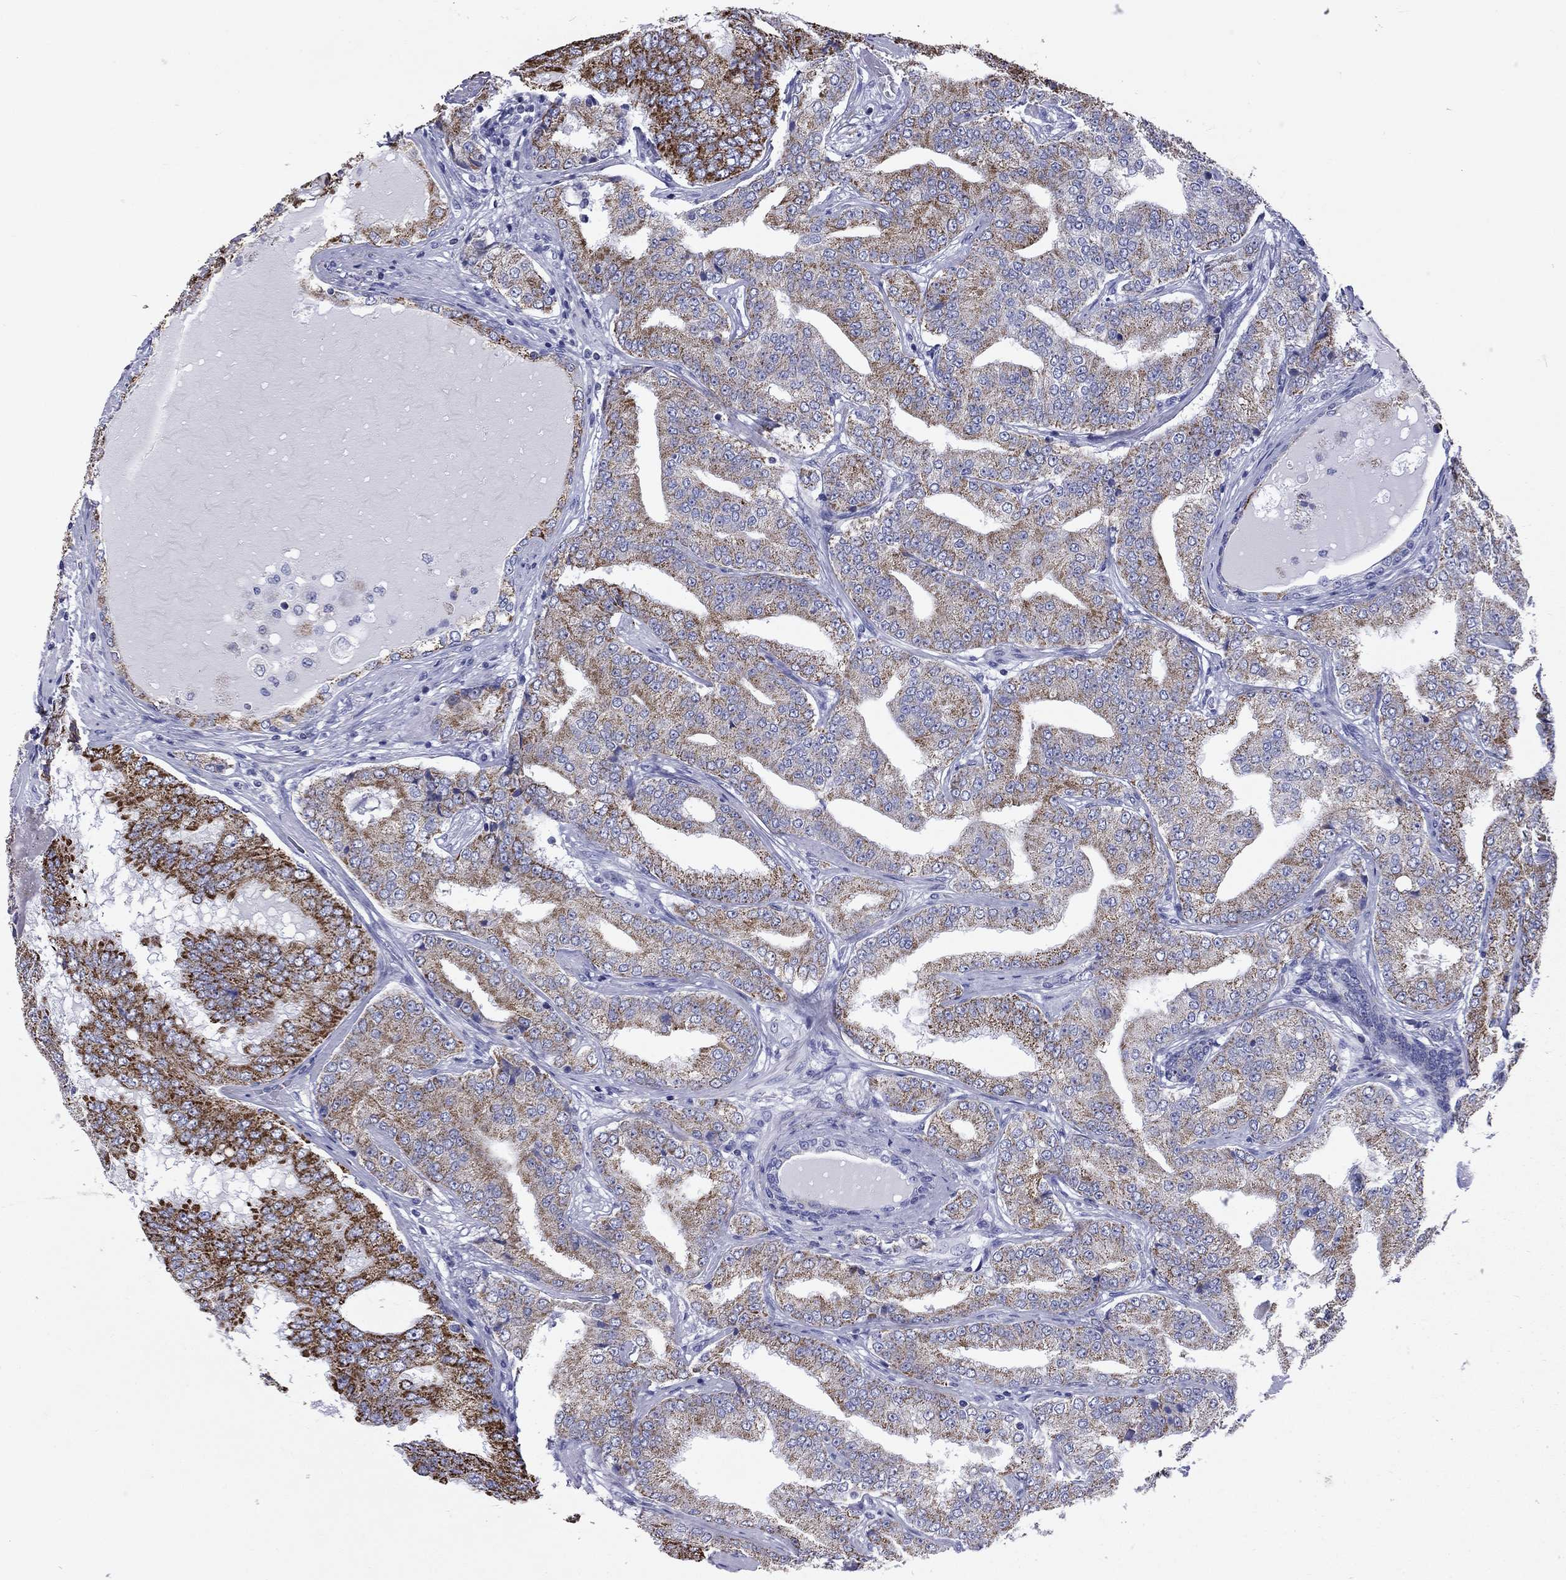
{"staining": {"intensity": "strong", "quantity": "25%-75%", "location": "cytoplasmic/membranous"}, "tissue": "prostate cancer", "cell_type": "Tumor cells", "image_type": "cancer", "snomed": [{"axis": "morphology", "description": "Adenocarcinoma, NOS"}, {"axis": "topography", "description": "Prostate"}], "caption": "An image of prostate cancer (adenocarcinoma) stained for a protein demonstrates strong cytoplasmic/membranous brown staining in tumor cells.", "gene": "ACADSB", "patient": {"sex": "male", "age": 65}}